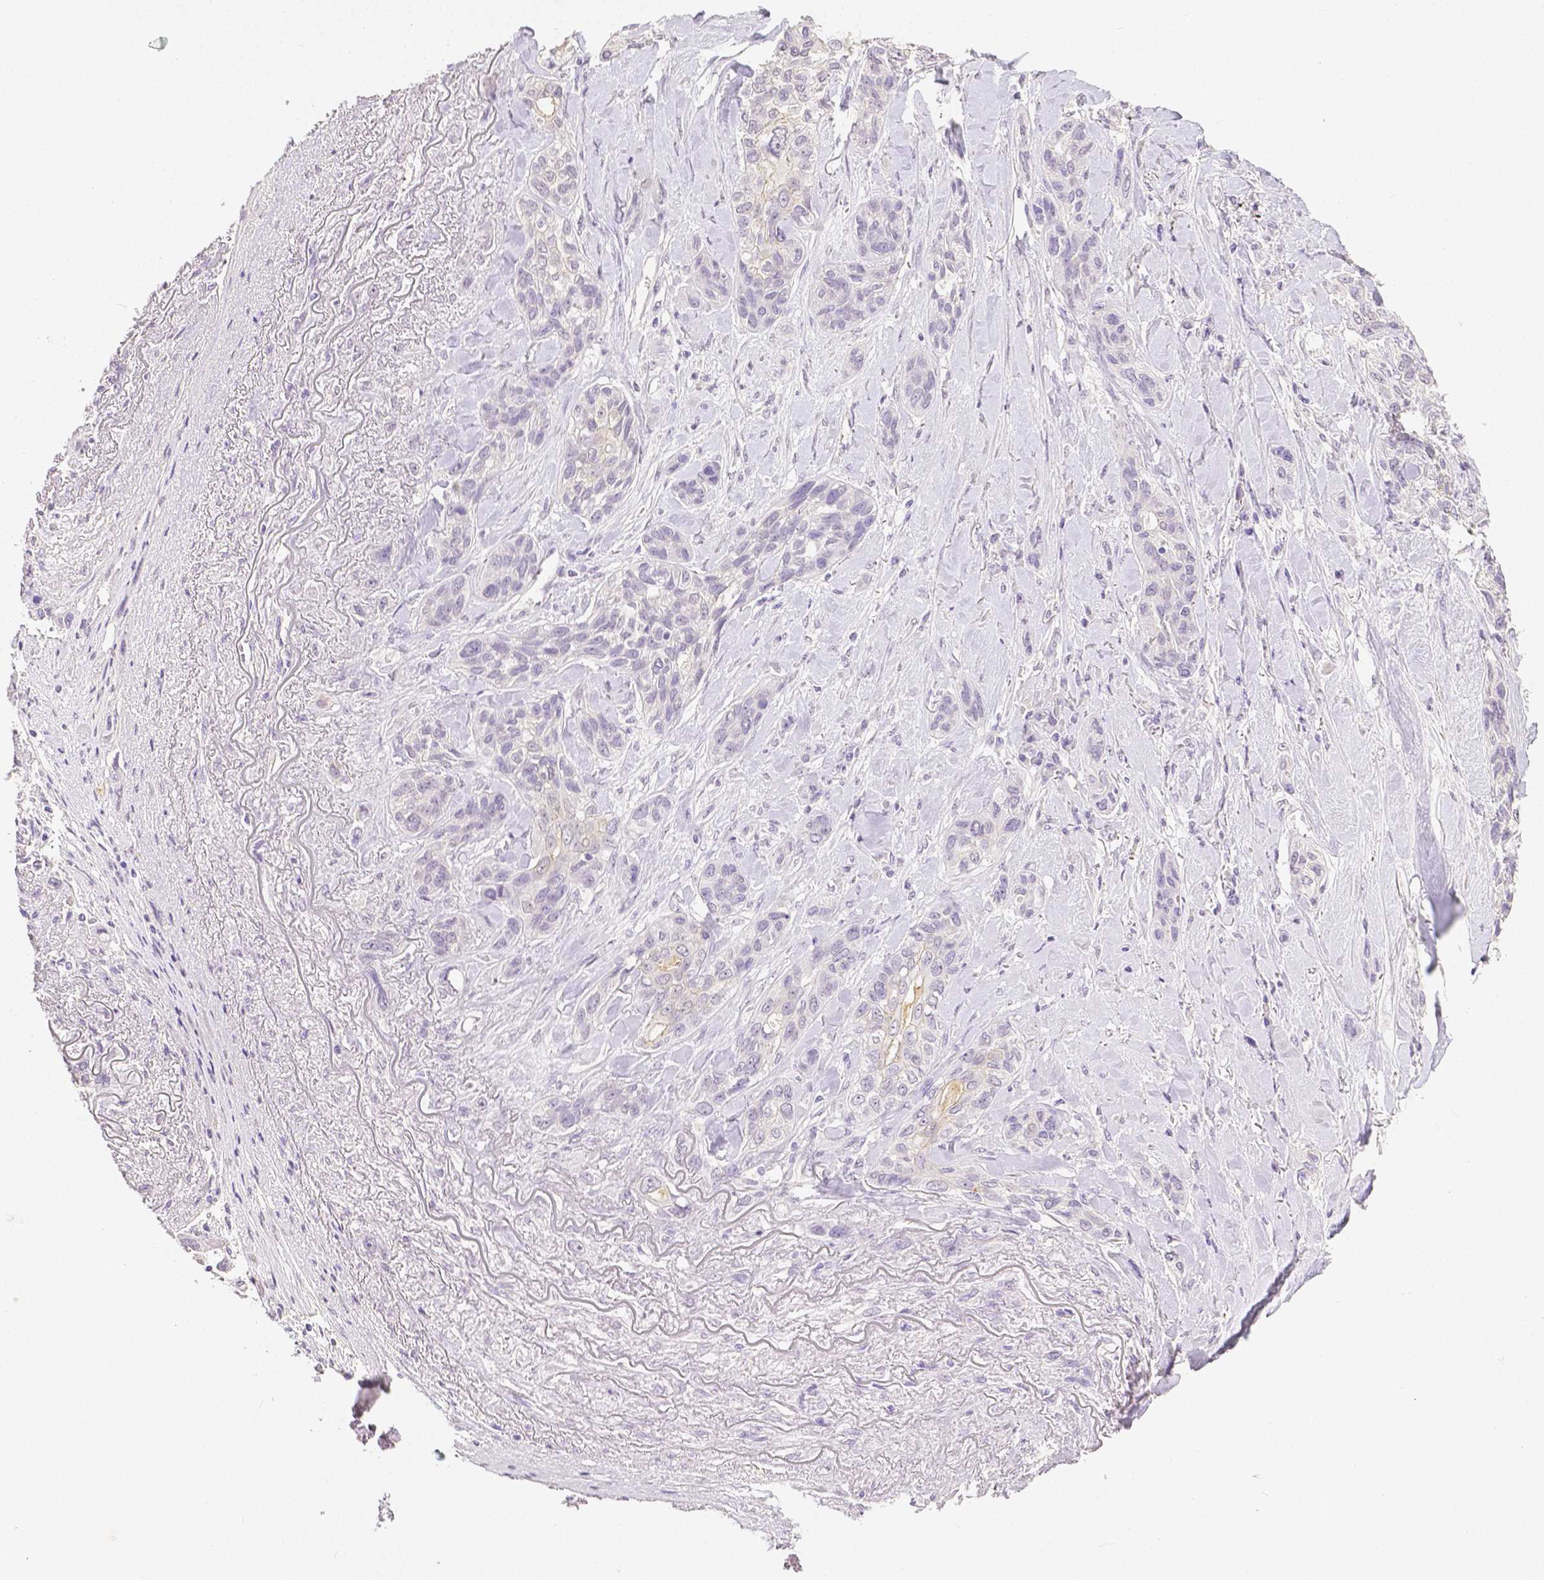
{"staining": {"intensity": "weak", "quantity": "<25%", "location": "cytoplasmic/membranous"}, "tissue": "lung cancer", "cell_type": "Tumor cells", "image_type": "cancer", "snomed": [{"axis": "morphology", "description": "Squamous cell carcinoma, NOS"}, {"axis": "topography", "description": "Lung"}], "caption": "Photomicrograph shows no significant protein staining in tumor cells of lung cancer (squamous cell carcinoma).", "gene": "OCLN", "patient": {"sex": "female", "age": 70}}